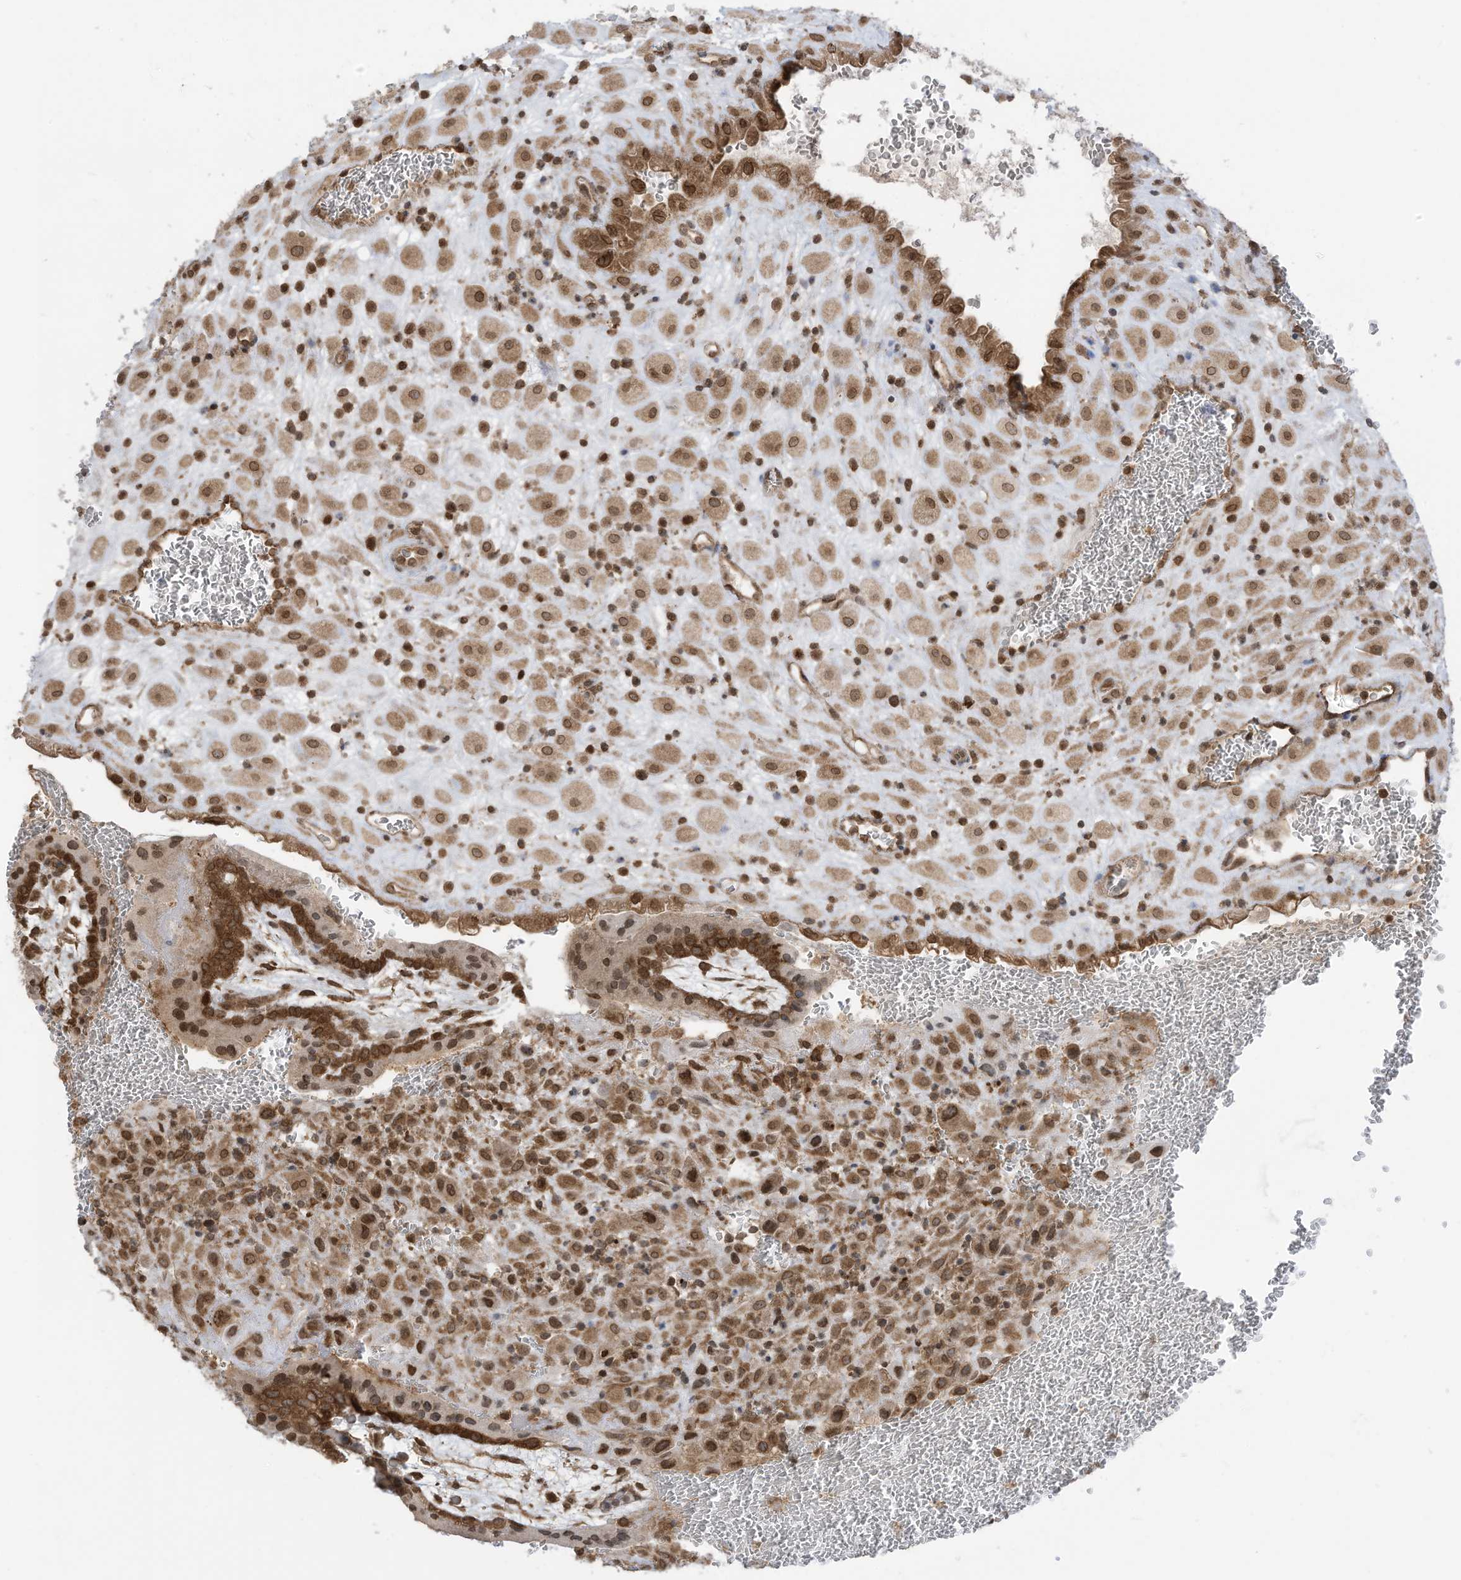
{"staining": {"intensity": "strong", "quantity": ">75%", "location": "cytoplasmic/membranous,nuclear"}, "tissue": "placenta", "cell_type": "Trophoblastic cells", "image_type": "normal", "snomed": [{"axis": "morphology", "description": "Normal tissue, NOS"}, {"axis": "topography", "description": "Placenta"}], "caption": "DAB immunohistochemical staining of normal human placenta reveals strong cytoplasmic/membranous,nuclear protein staining in approximately >75% of trophoblastic cells. Immunohistochemistry (ihc) stains the protein in brown and the nuclei are stained blue.", "gene": "KPNB1", "patient": {"sex": "female", "age": 35}}